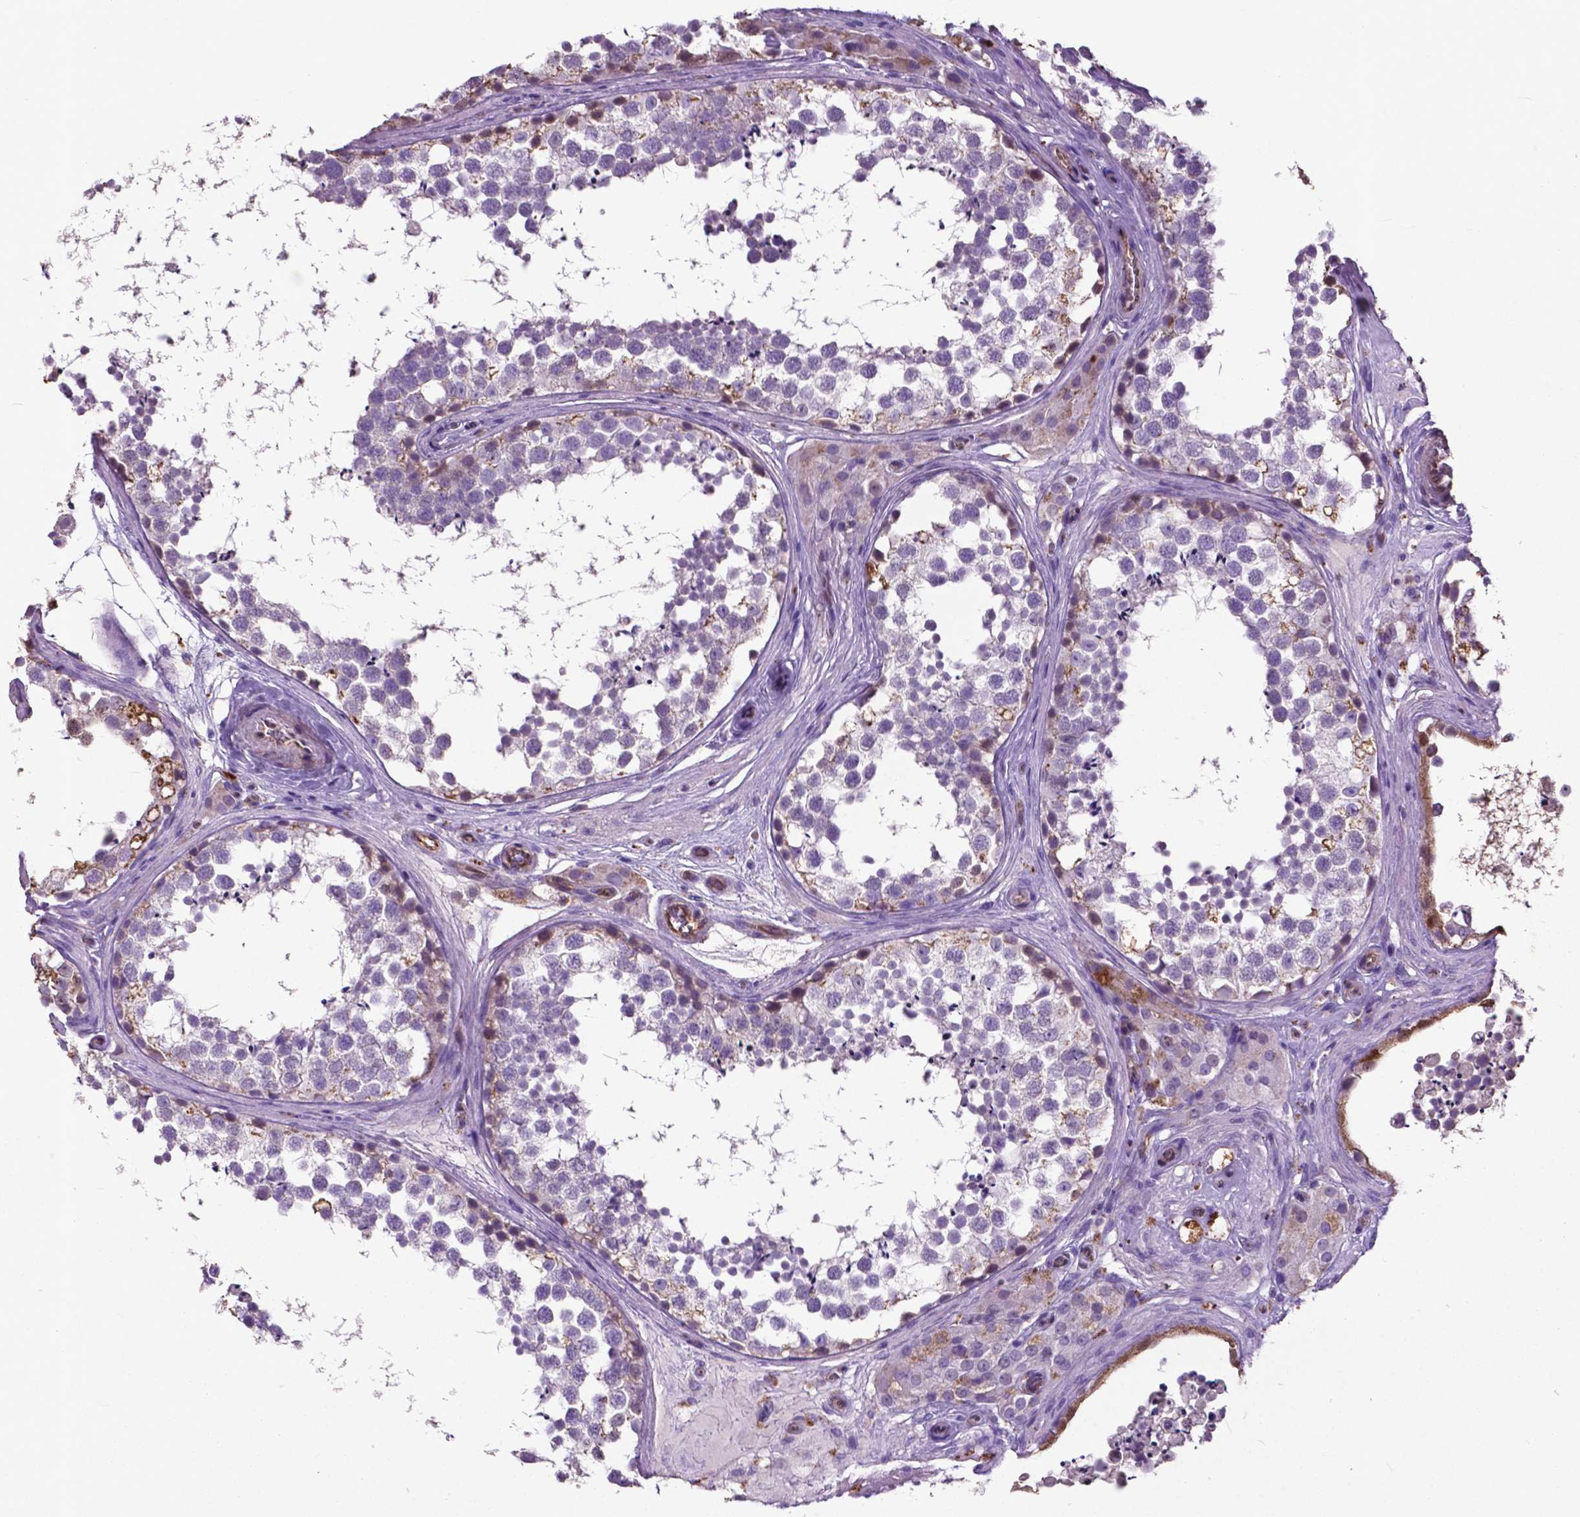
{"staining": {"intensity": "moderate", "quantity": "<25%", "location": "cytoplasmic/membranous,nuclear"}, "tissue": "testis", "cell_type": "Cells in seminiferous ducts", "image_type": "normal", "snomed": [{"axis": "morphology", "description": "Normal tissue, NOS"}, {"axis": "morphology", "description": "Seminoma, NOS"}, {"axis": "topography", "description": "Testis"}], "caption": "This image demonstrates unremarkable testis stained with immunohistochemistry to label a protein in brown. The cytoplasmic/membranous,nuclear of cells in seminiferous ducts show moderate positivity for the protein. Nuclei are counter-stained blue.", "gene": "PDLIM1", "patient": {"sex": "male", "age": 65}}